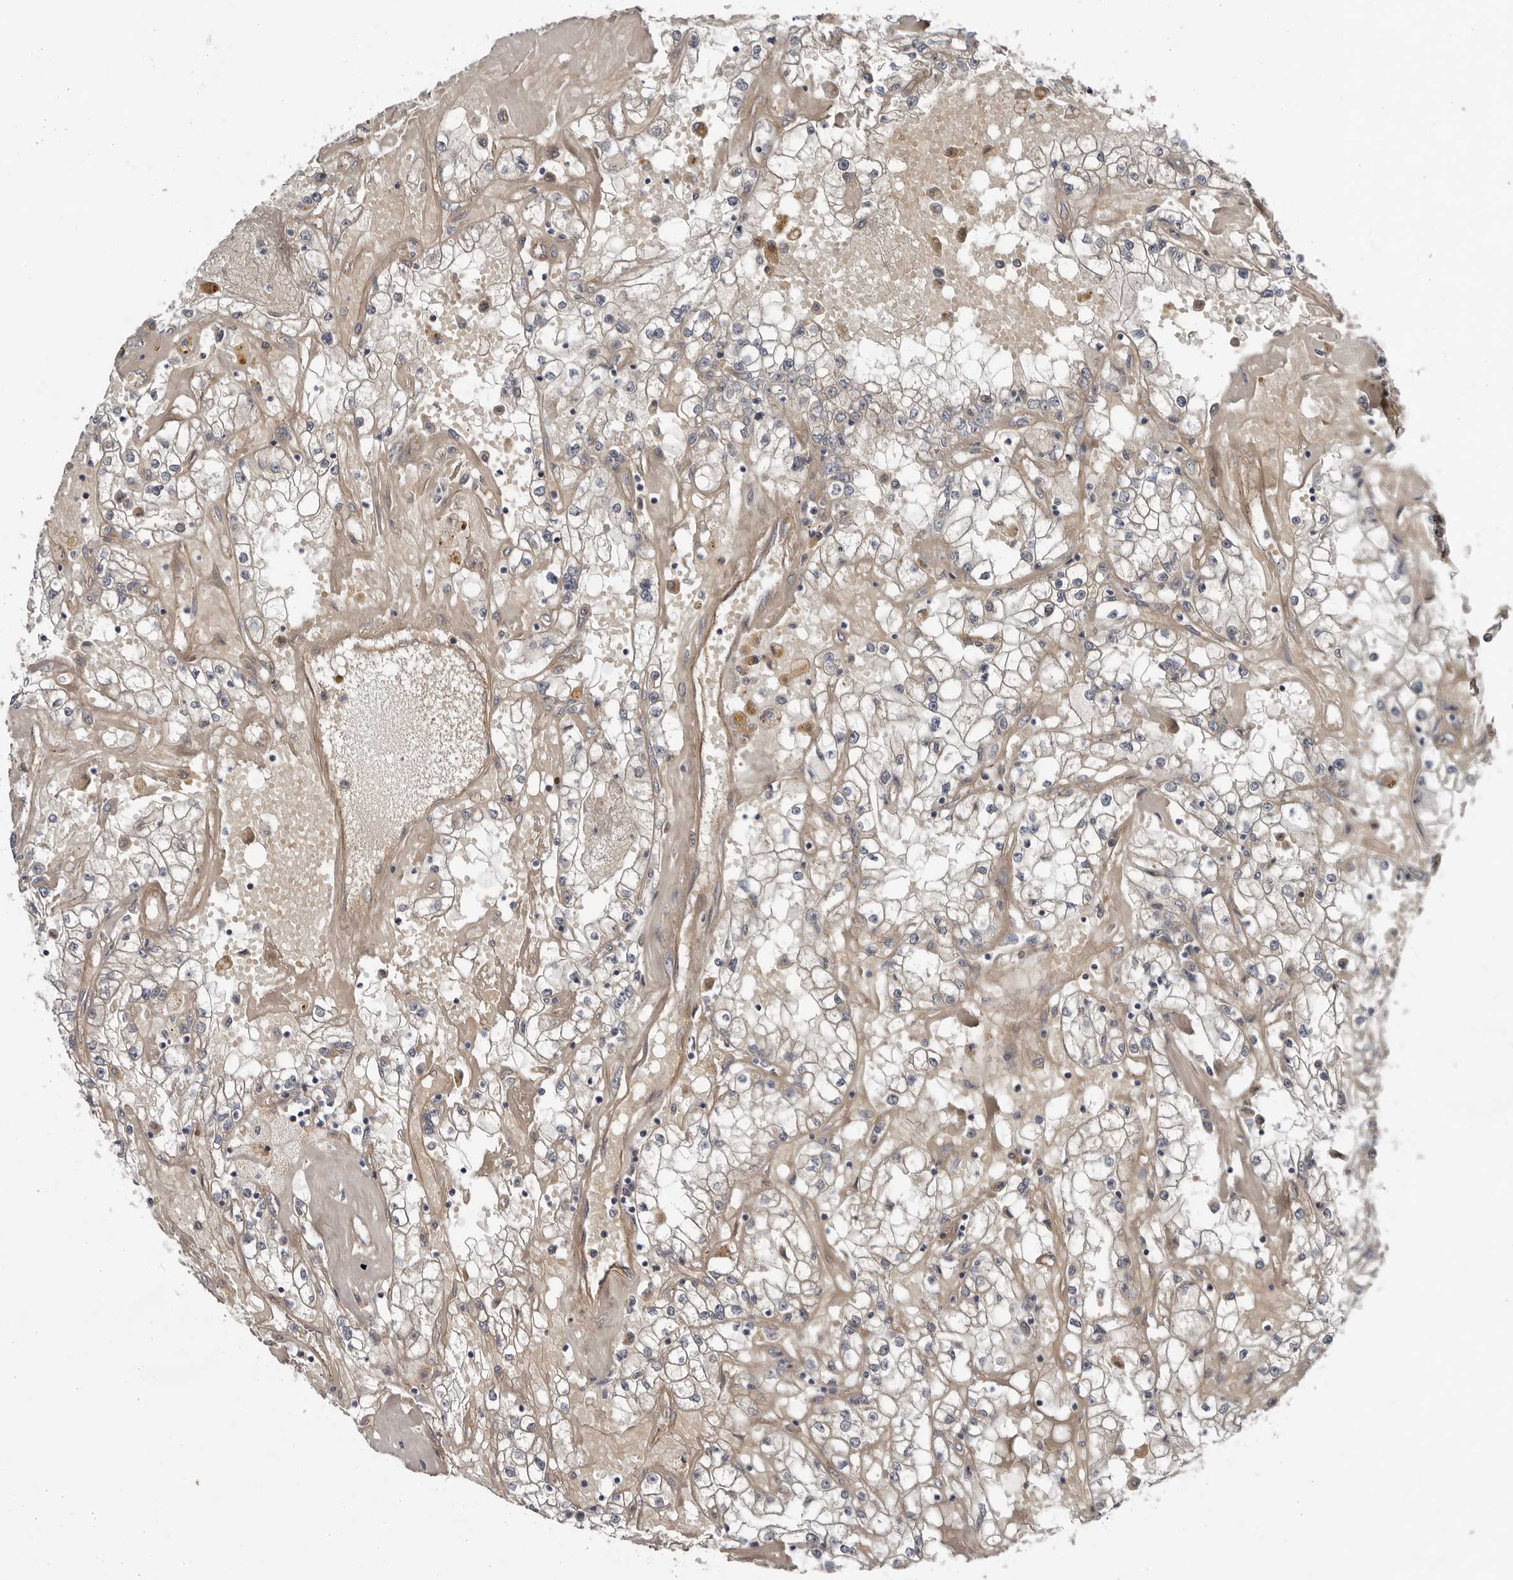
{"staining": {"intensity": "weak", "quantity": "25%-75%", "location": "cytoplasmic/membranous"}, "tissue": "renal cancer", "cell_type": "Tumor cells", "image_type": "cancer", "snomed": [{"axis": "morphology", "description": "Adenocarcinoma, NOS"}, {"axis": "topography", "description": "Kidney"}], "caption": "Protein analysis of adenocarcinoma (renal) tissue shows weak cytoplasmic/membranous staining in about 25%-75% of tumor cells. The protein is stained brown, and the nuclei are stained in blue (DAB IHC with brightfield microscopy, high magnification).", "gene": "RANBP17", "patient": {"sex": "male", "age": 56}}